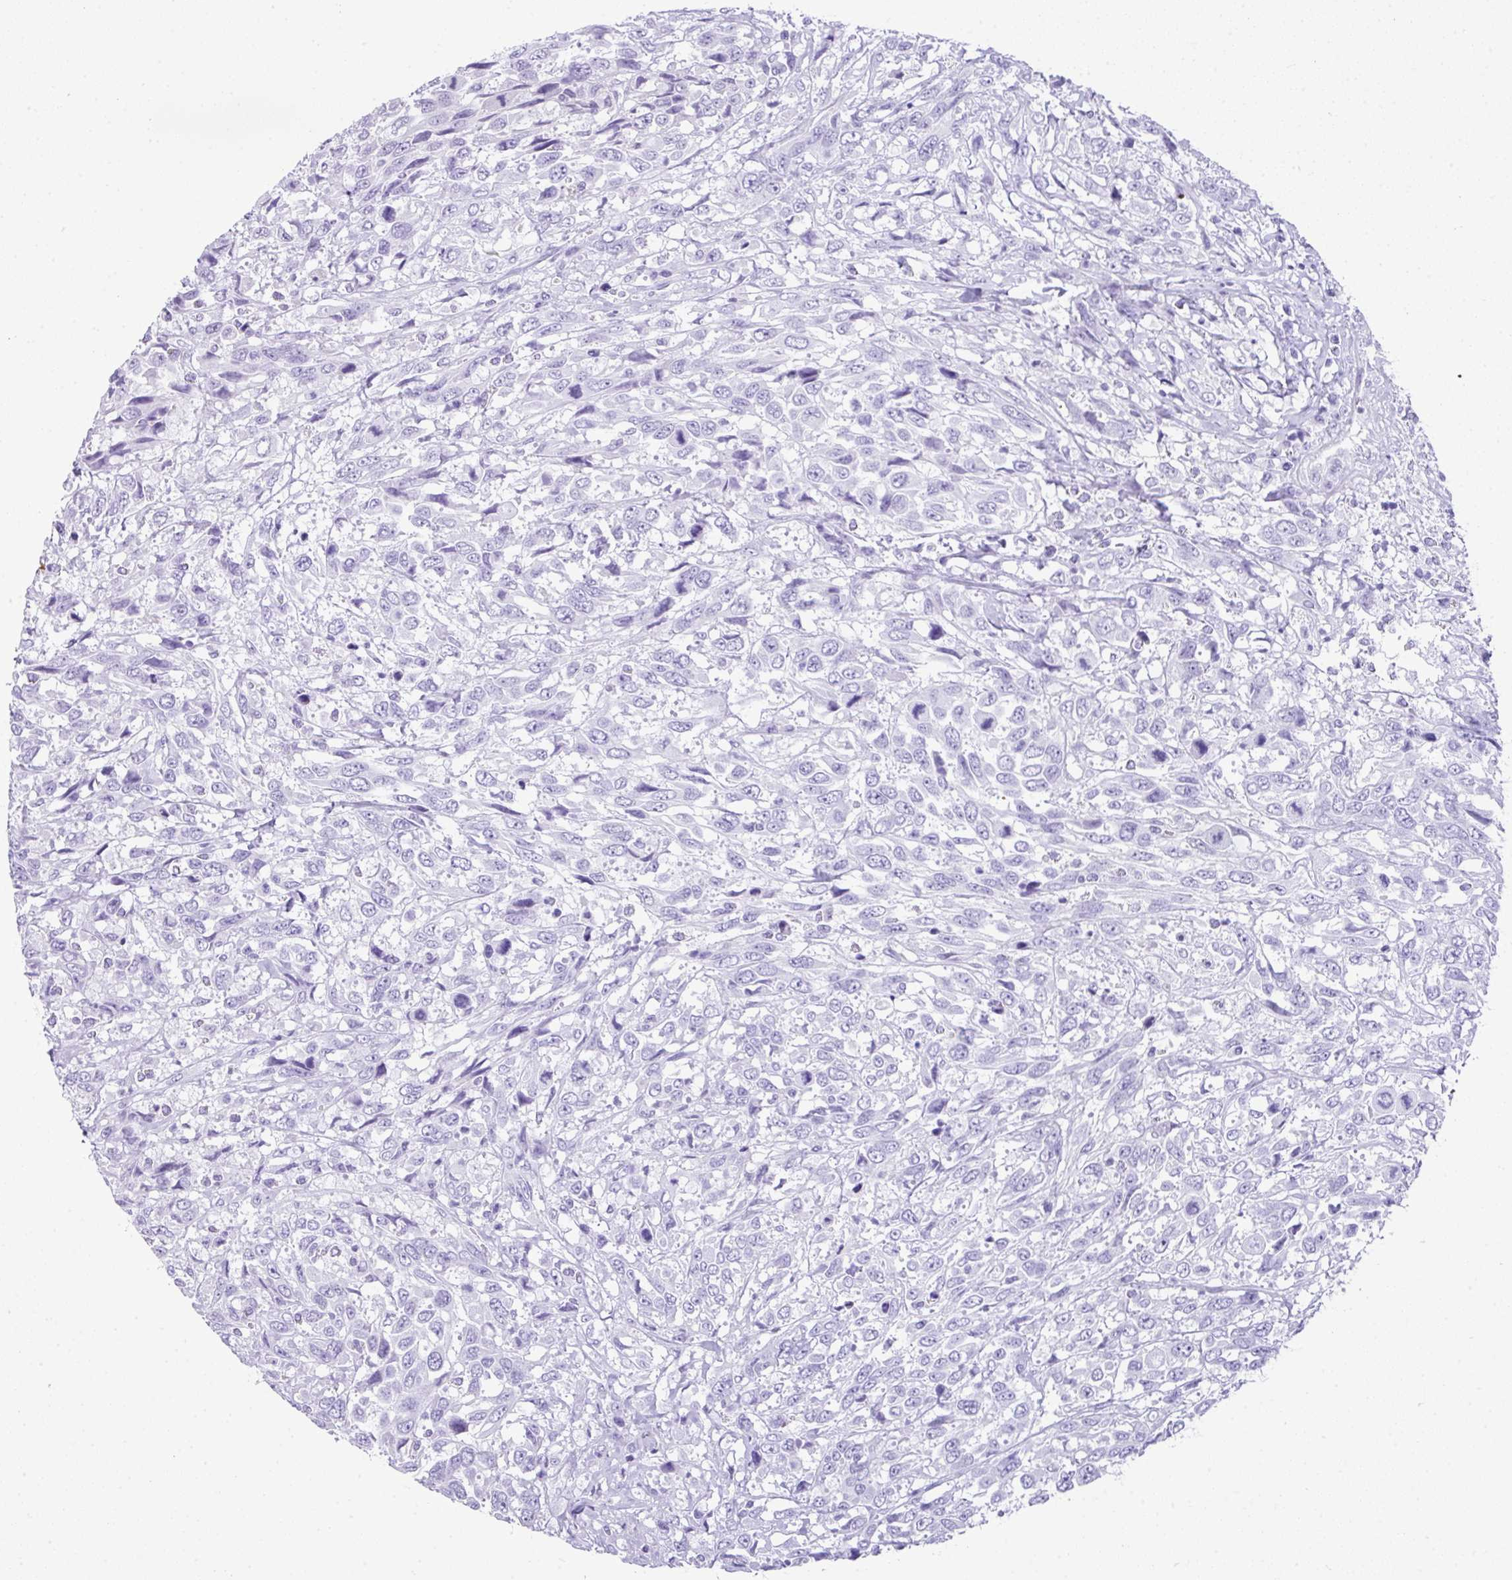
{"staining": {"intensity": "negative", "quantity": "none", "location": "none"}, "tissue": "urothelial cancer", "cell_type": "Tumor cells", "image_type": "cancer", "snomed": [{"axis": "morphology", "description": "Urothelial carcinoma, High grade"}, {"axis": "topography", "description": "Urinary bladder"}], "caption": "The image exhibits no staining of tumor cells in high-grade urothelial carcinoma. The staining was performed using DAB (3,3'-diaminobenzidine) to visualize the protein expression in brown, while the nuclei were stained in blue with hematoxylin (Magnification: 20x).", "gene": "TNP1", "patient": {"sex": "female", "age": 70}}